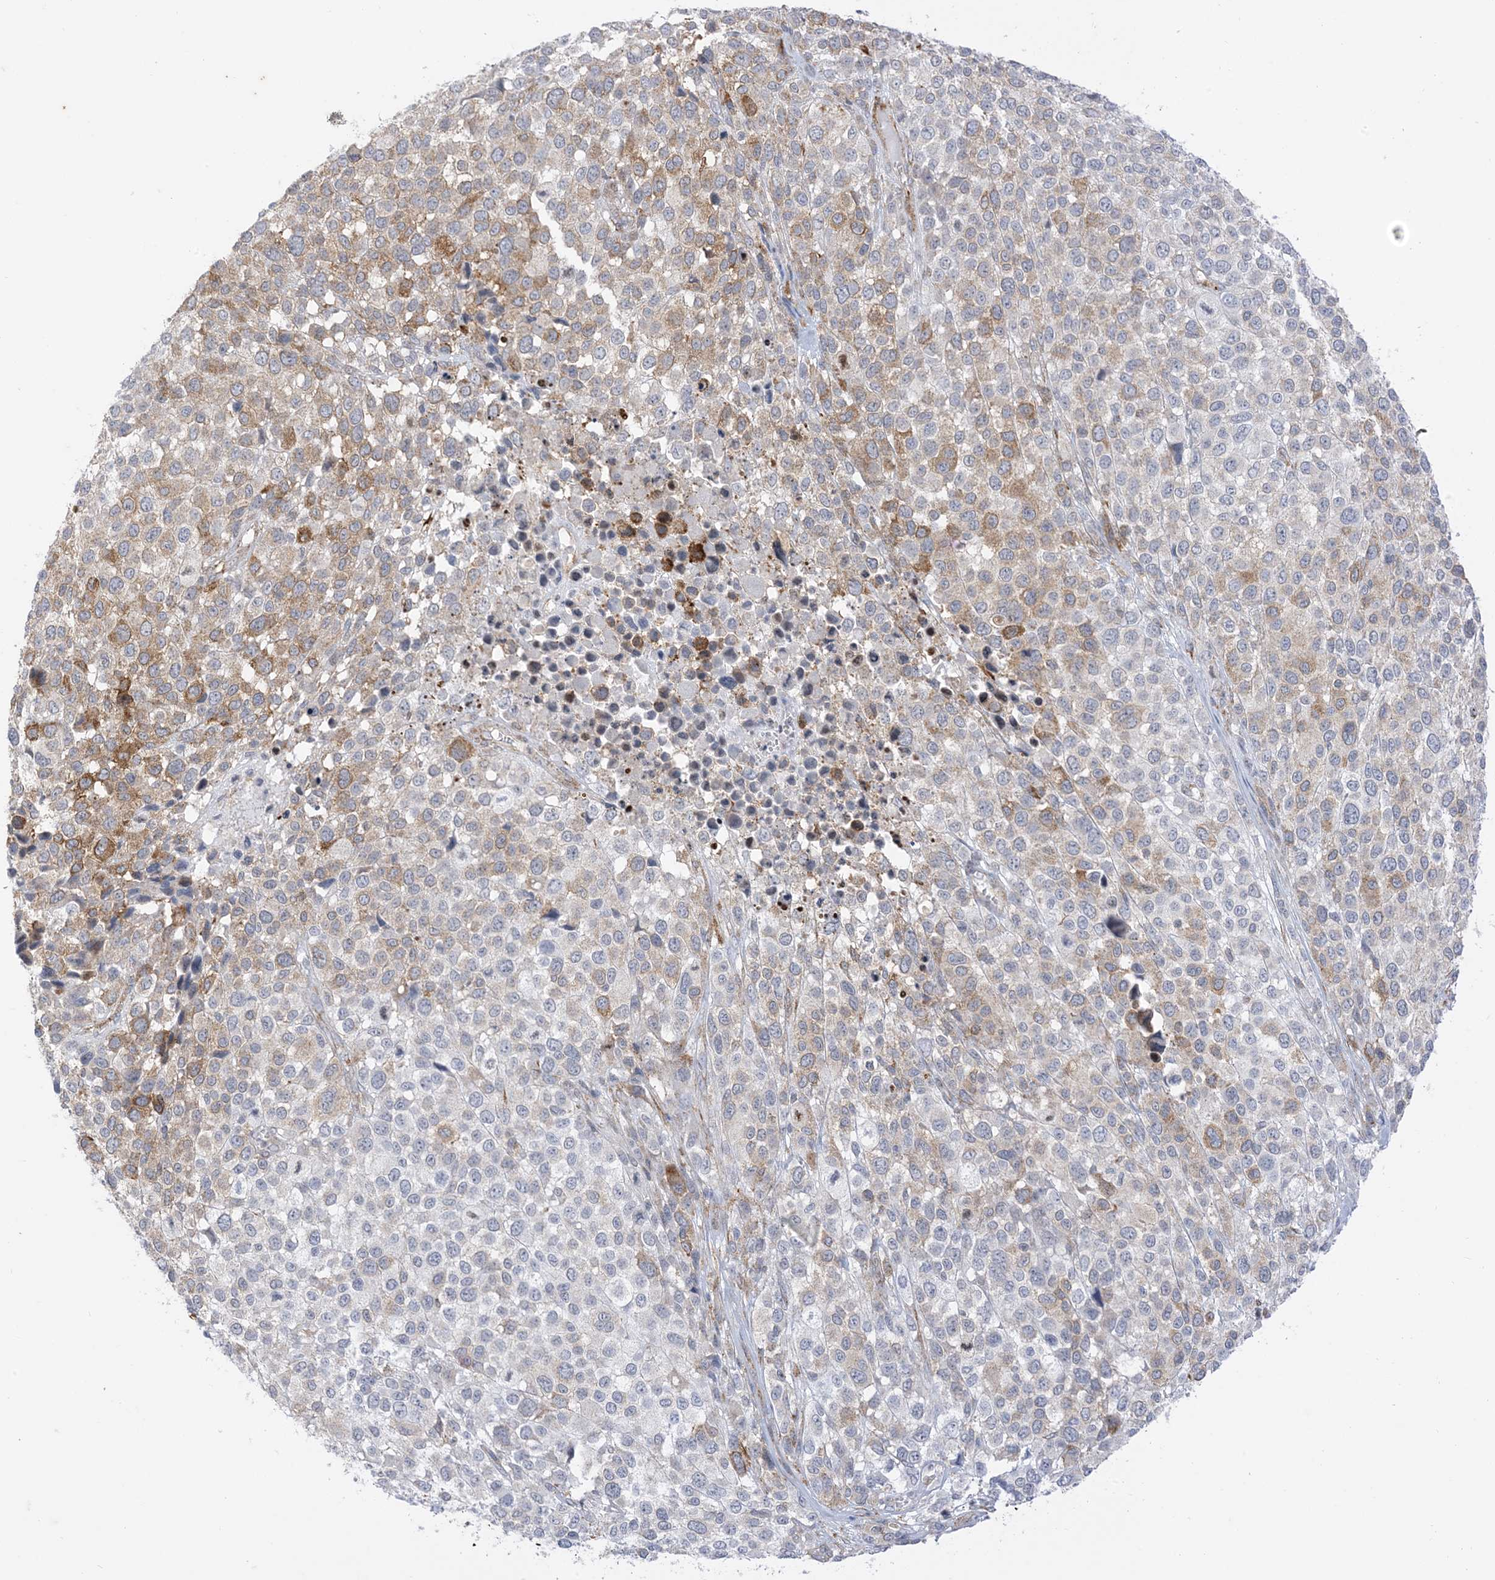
{"staining": {"intensity": "moderate", "quantity": "25%-75%", "location": "cytoplasmic/membranous"}, "tissue": "melanoma", "cell_type": "Tumor cells", "image_type": "cancer", "snomed": [{"axis": "morphology", "description": "Malignant melanoma, NOS"}, {"axis": "topography", "description": "Skin of trunk"}], "caption": "A brown stain shows moderate cytoplasmic/membranous positivity of a protein in human melanoma tumor cells. The staining is performed using DAB (3,3'-diaminobenzidine) brown chromogen to label protein expression. The nuclei are counter-stained blue using hematoxylin.", "gene": "RAC1", "patient": {"sex": "male", "age": 71}}